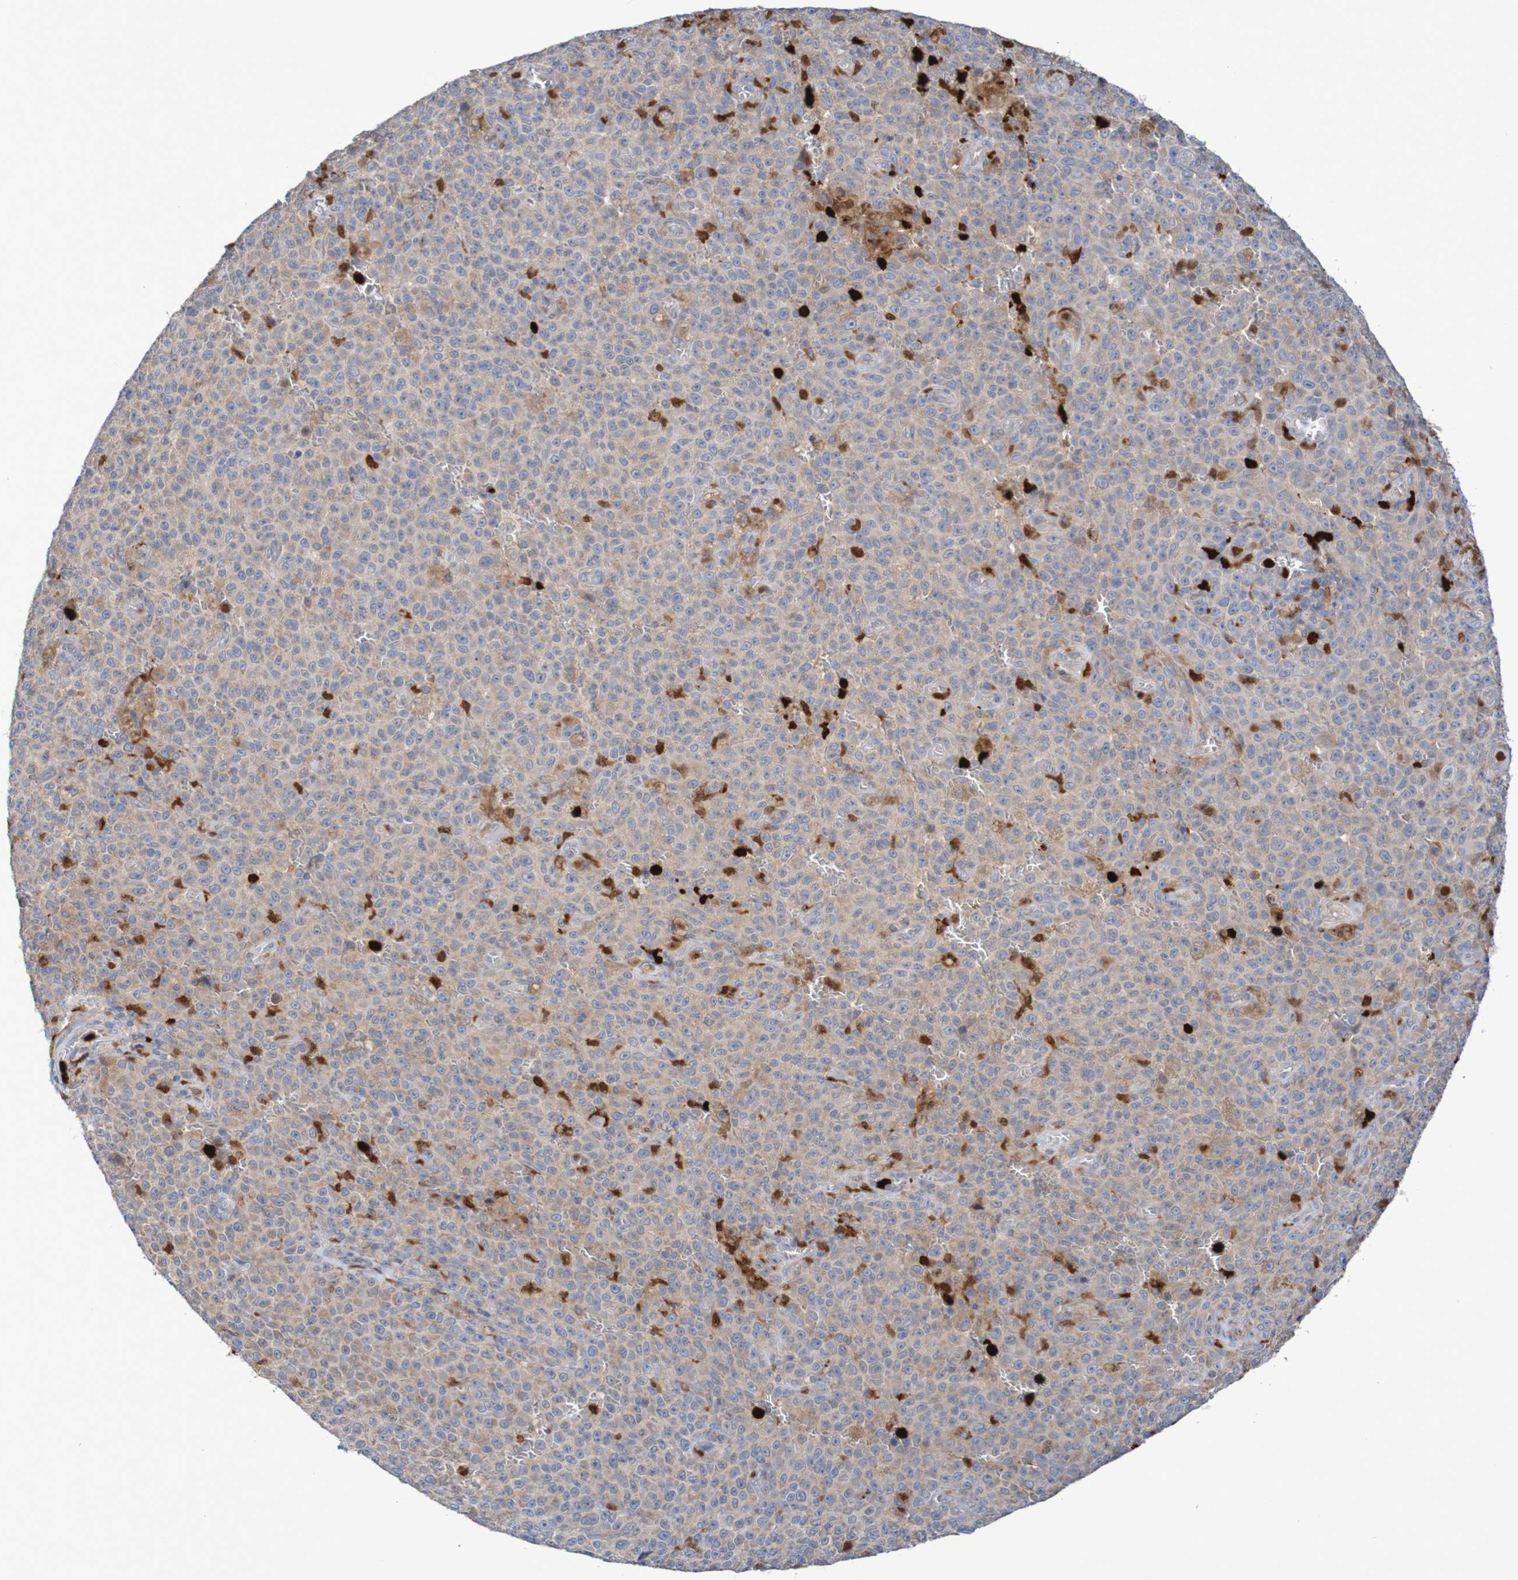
{"staining": {"intensity": "weak", "quantity": ">75%", "location": "cytoplasmic/membranous"}, "tissue": "melanoma", "cell_type": "Tumor cells", "image_type": "cancer", "snomed": [{"axis": "morphology", "description": "Malignant melanoma, NOS"}, {"axis": "topography", "description": "Skin"}], "caption": "Immunohistochemical staining of human malignant melanoma shows low levels of weak cytoplasmic/membranous staining in about >75% of tumor cells.", "gene": "PARP4", "patient": {"sex": "female", "age": 82}}